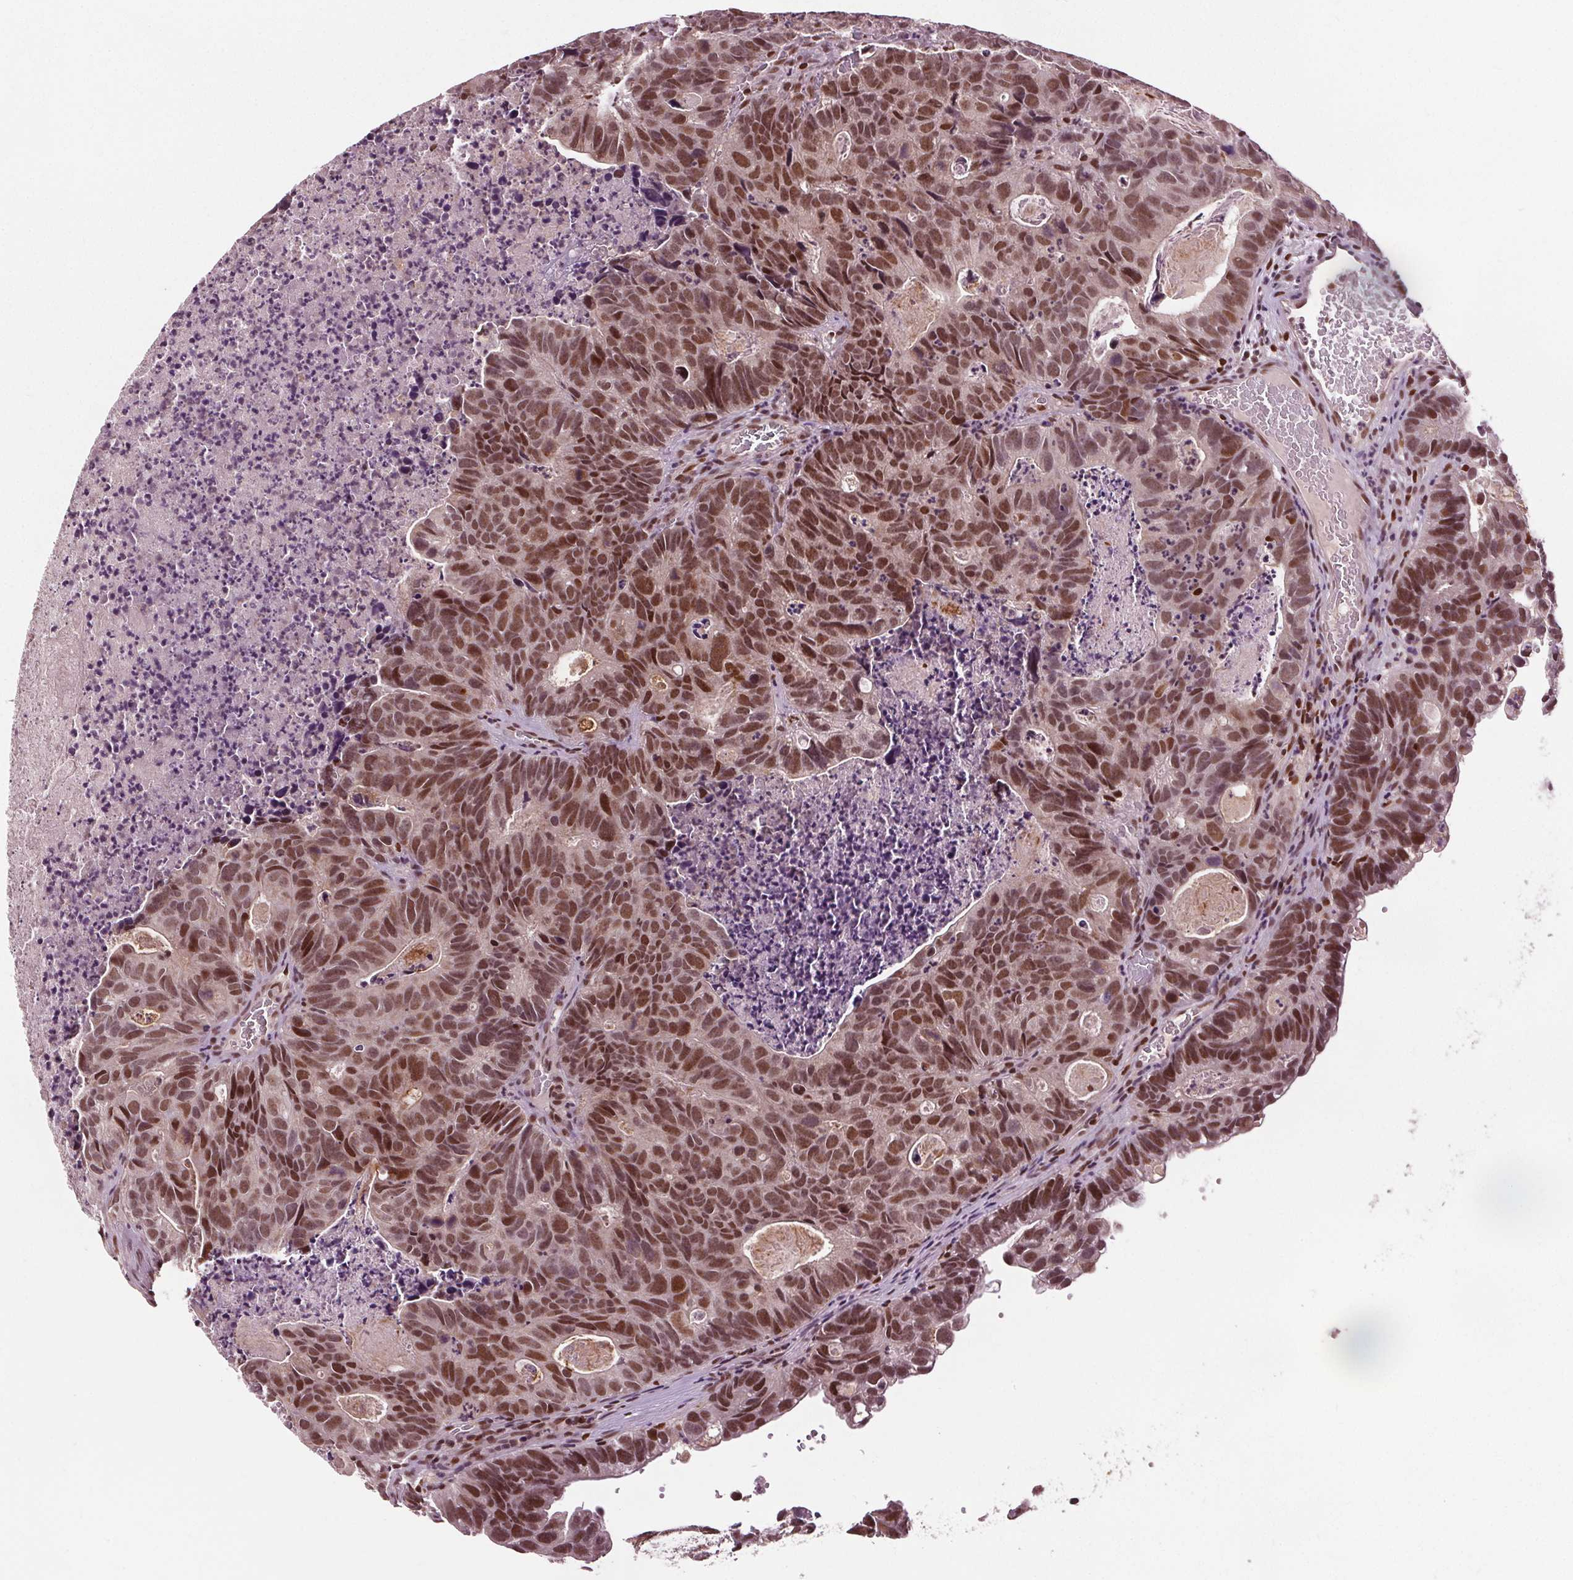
{"staining": {"intensity": "moderate", "quantity": ">75%", "location": "nuclear"}, "tissue": "head and neck cancer", "cell_type": "Tumor cells", "image_type": "cancer", "snomed": [{"axis": "morphology", "description": "Adenocarcinoma, NOS"}, {"axis": "topography", "description": "Head-Neck"}], "caption": "Protein staining displays moderate nuclear expression in approximately >75% of tumor cells in head and neck cancer (adenocarcinoma). Using DAB (brown) and hematoxylin (blue) stains, captured at high magnification using brightfield microscopy.", "gene": "DDX11", "patient": {"sex": "male", "age": 62}}